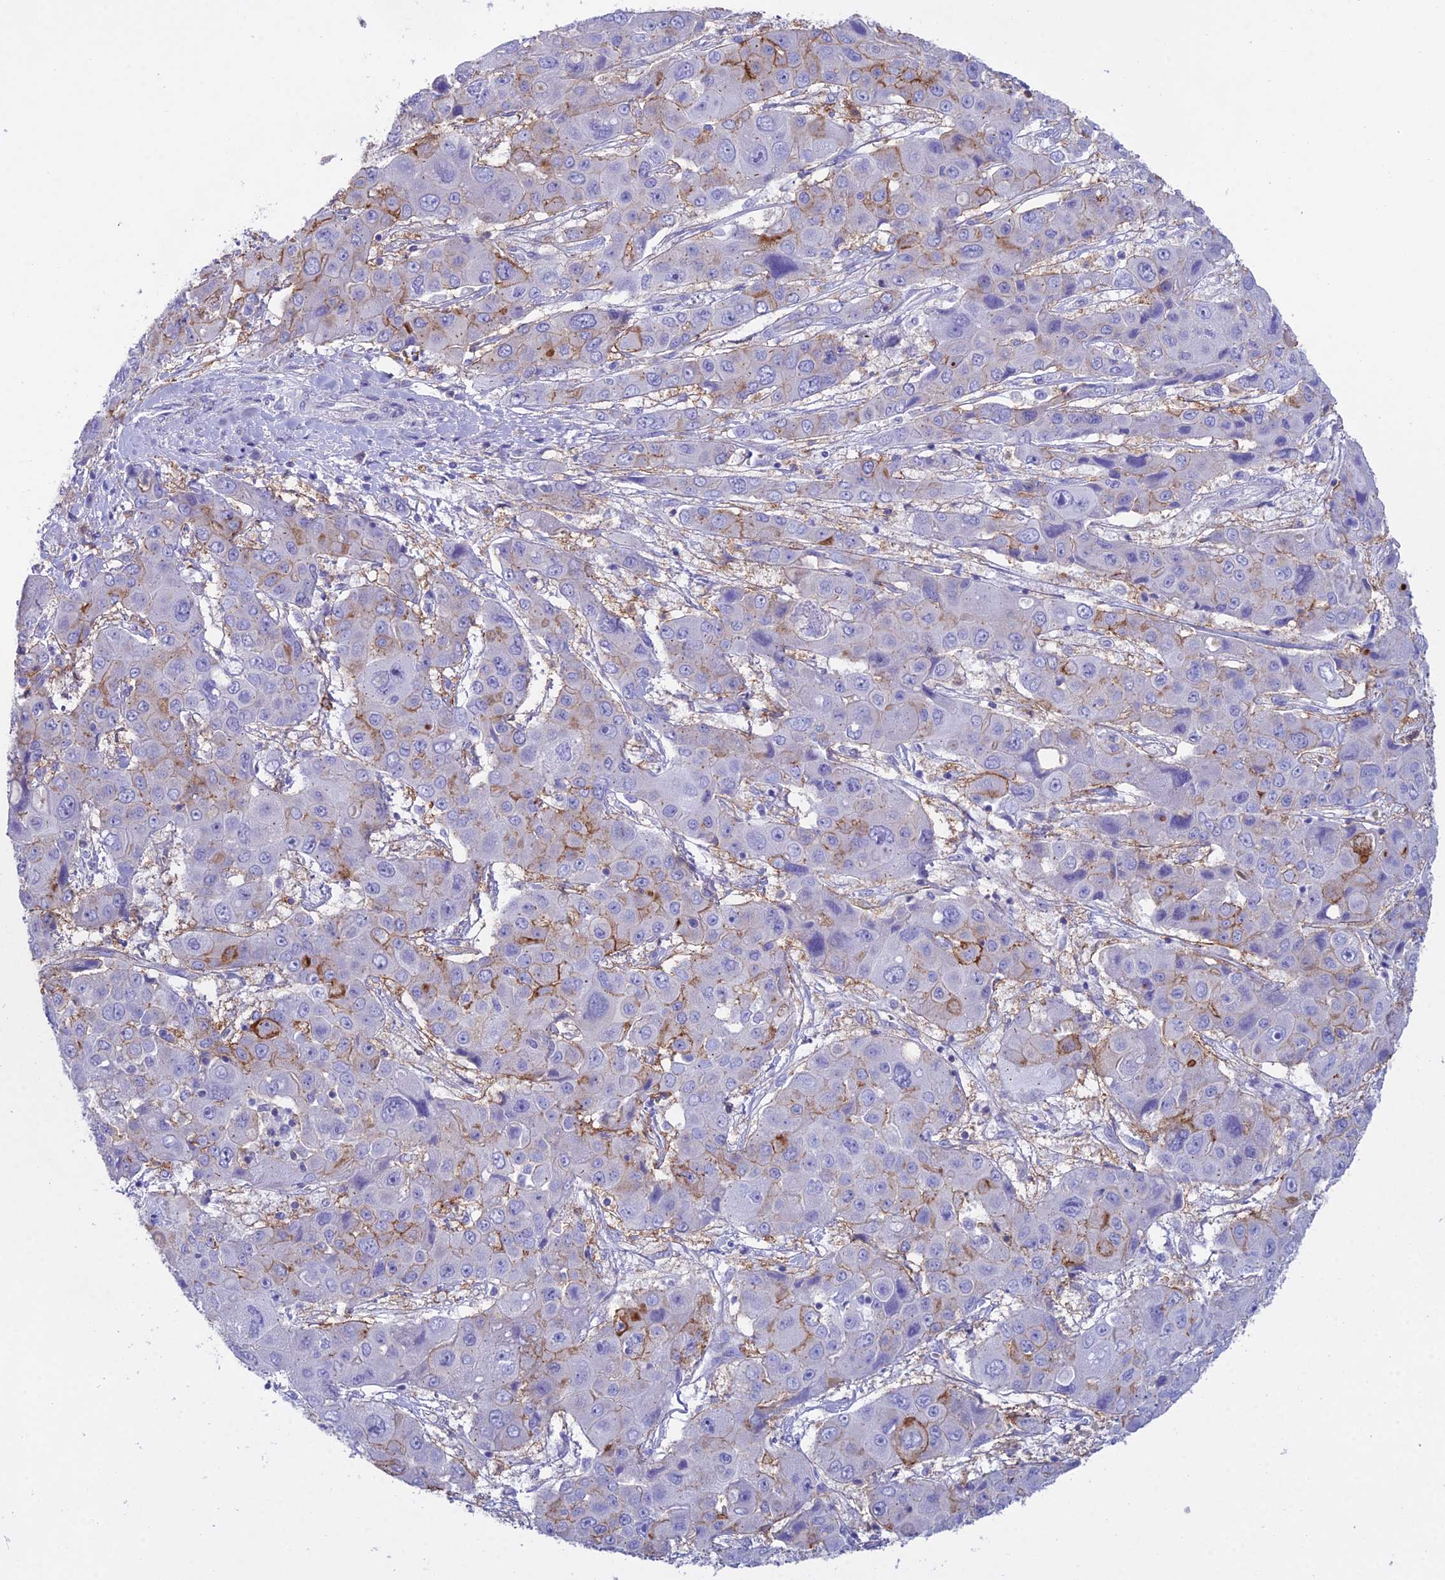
{"staining": {"intensity": "moderate", "quantity": "<25%", "location": "cytoplasmic/membranous"}, "tissue": "liver cancer", "cell_type": "Tumor cells", "image_type": "cancer", "snomed": [{"axis": "morphology", "description": "Cholangiocarcinoma"}, {"axis": "topography", "description": "Liver"}], "caption": "The image demonstrates a brown stain indicating the presence of a protein in the cytoplasmic/membranous of tumor cells in cholangiocarcinoma (liver).", "gene": "OR1Q1", "patient": {"sex": "male", "age": 67}}